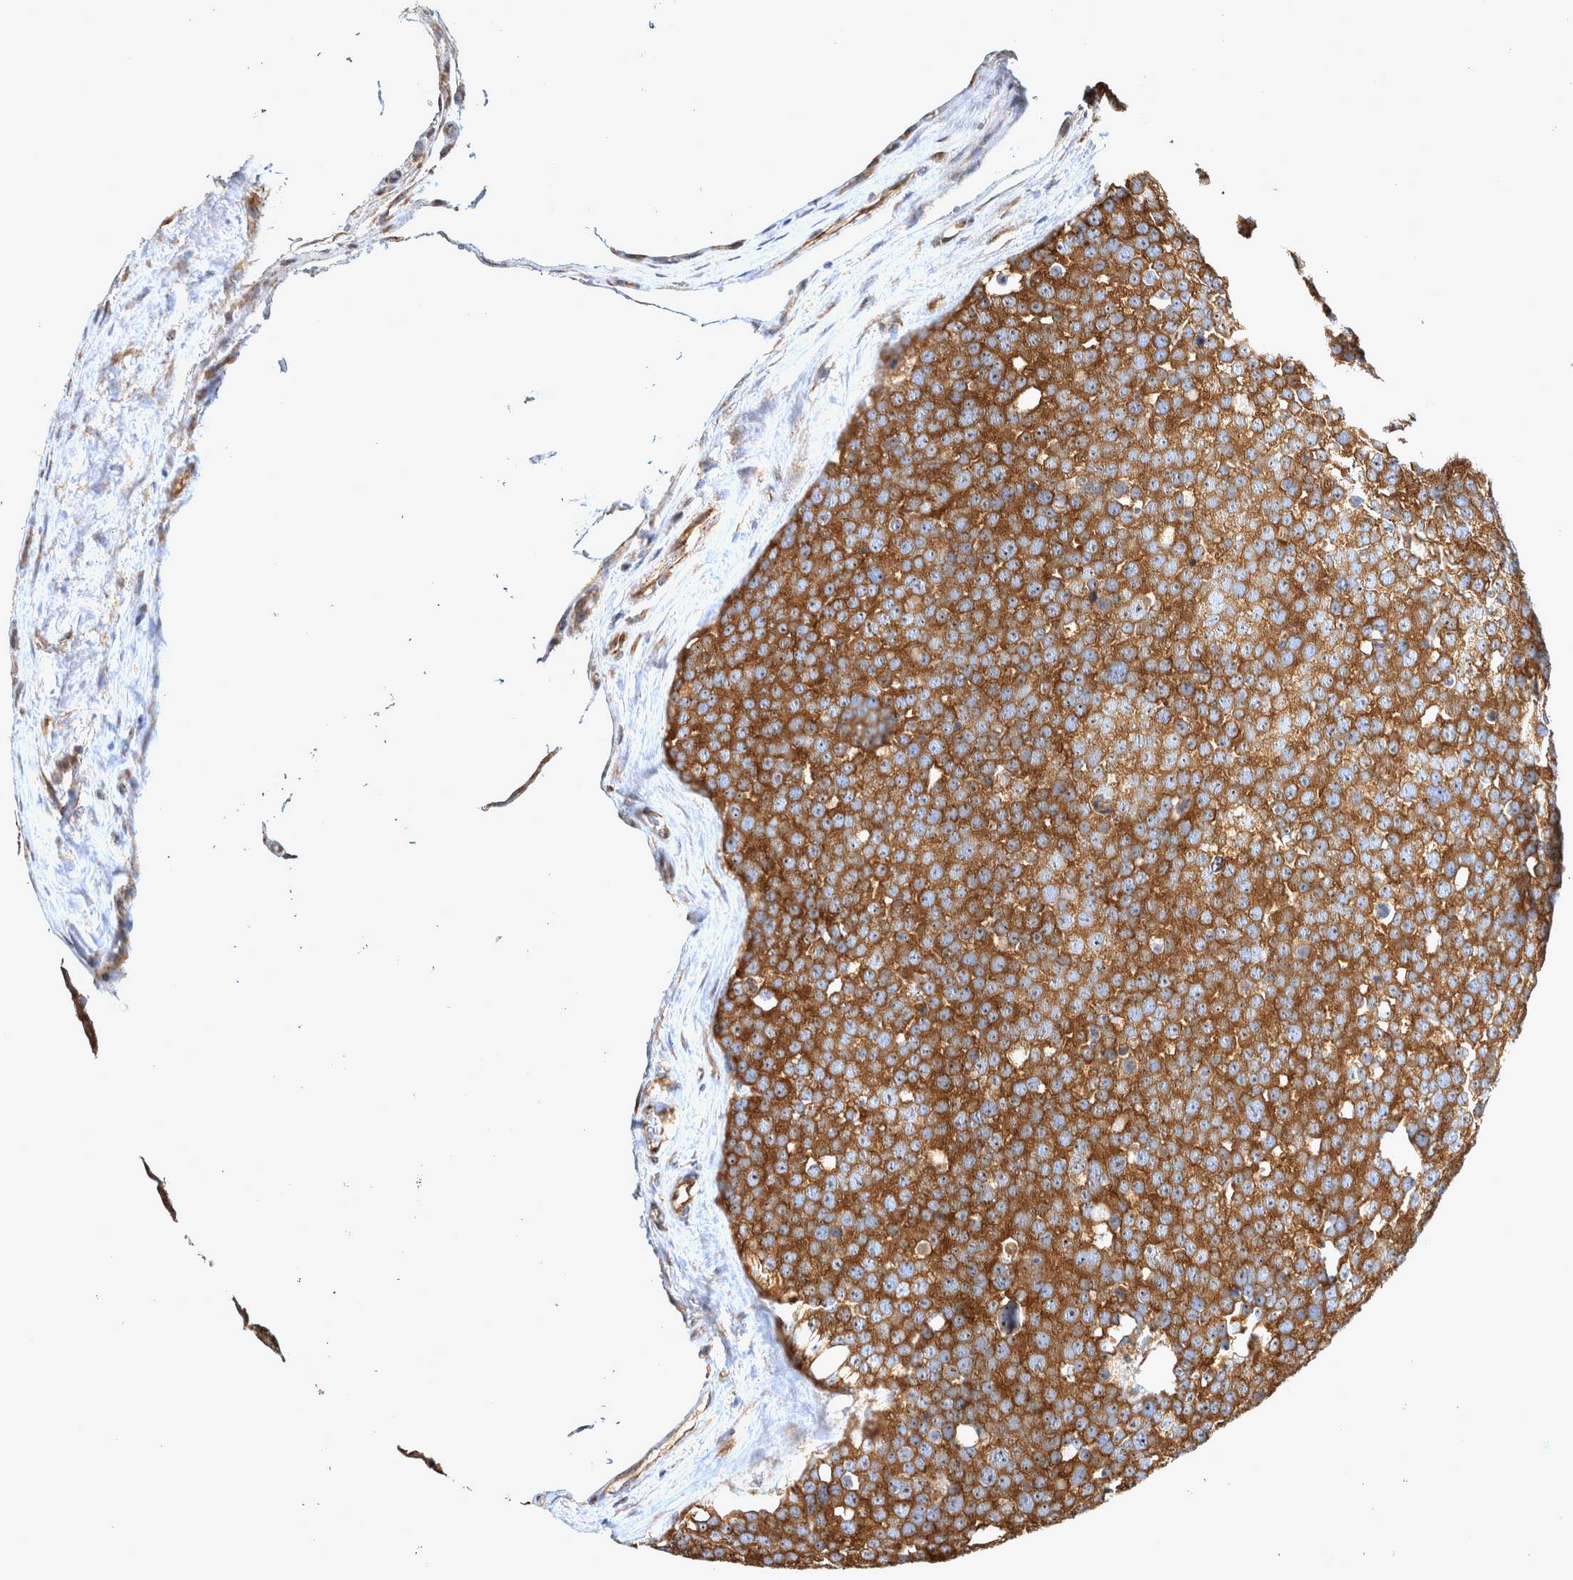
{"staining": {"intensity": "strong", "quantity": ">75%", "location": "cytoplasmic/membranous"}, "tissue": "testis cancer", "cell_type": "Tumor cells", "image_type": "cancer", "snomed": [{"axis": "morphology", "description": "Seminoma, NOS"}, {"axis": "topography", "description": "Testis"}], "caption": "Strong cytoplasmic/membranous protein positivity is appreciated in approximately >75% of tumor cells in testis seminoma.", "gene": "ATXN2", "patient": {"sex": "male", "age": 71}}